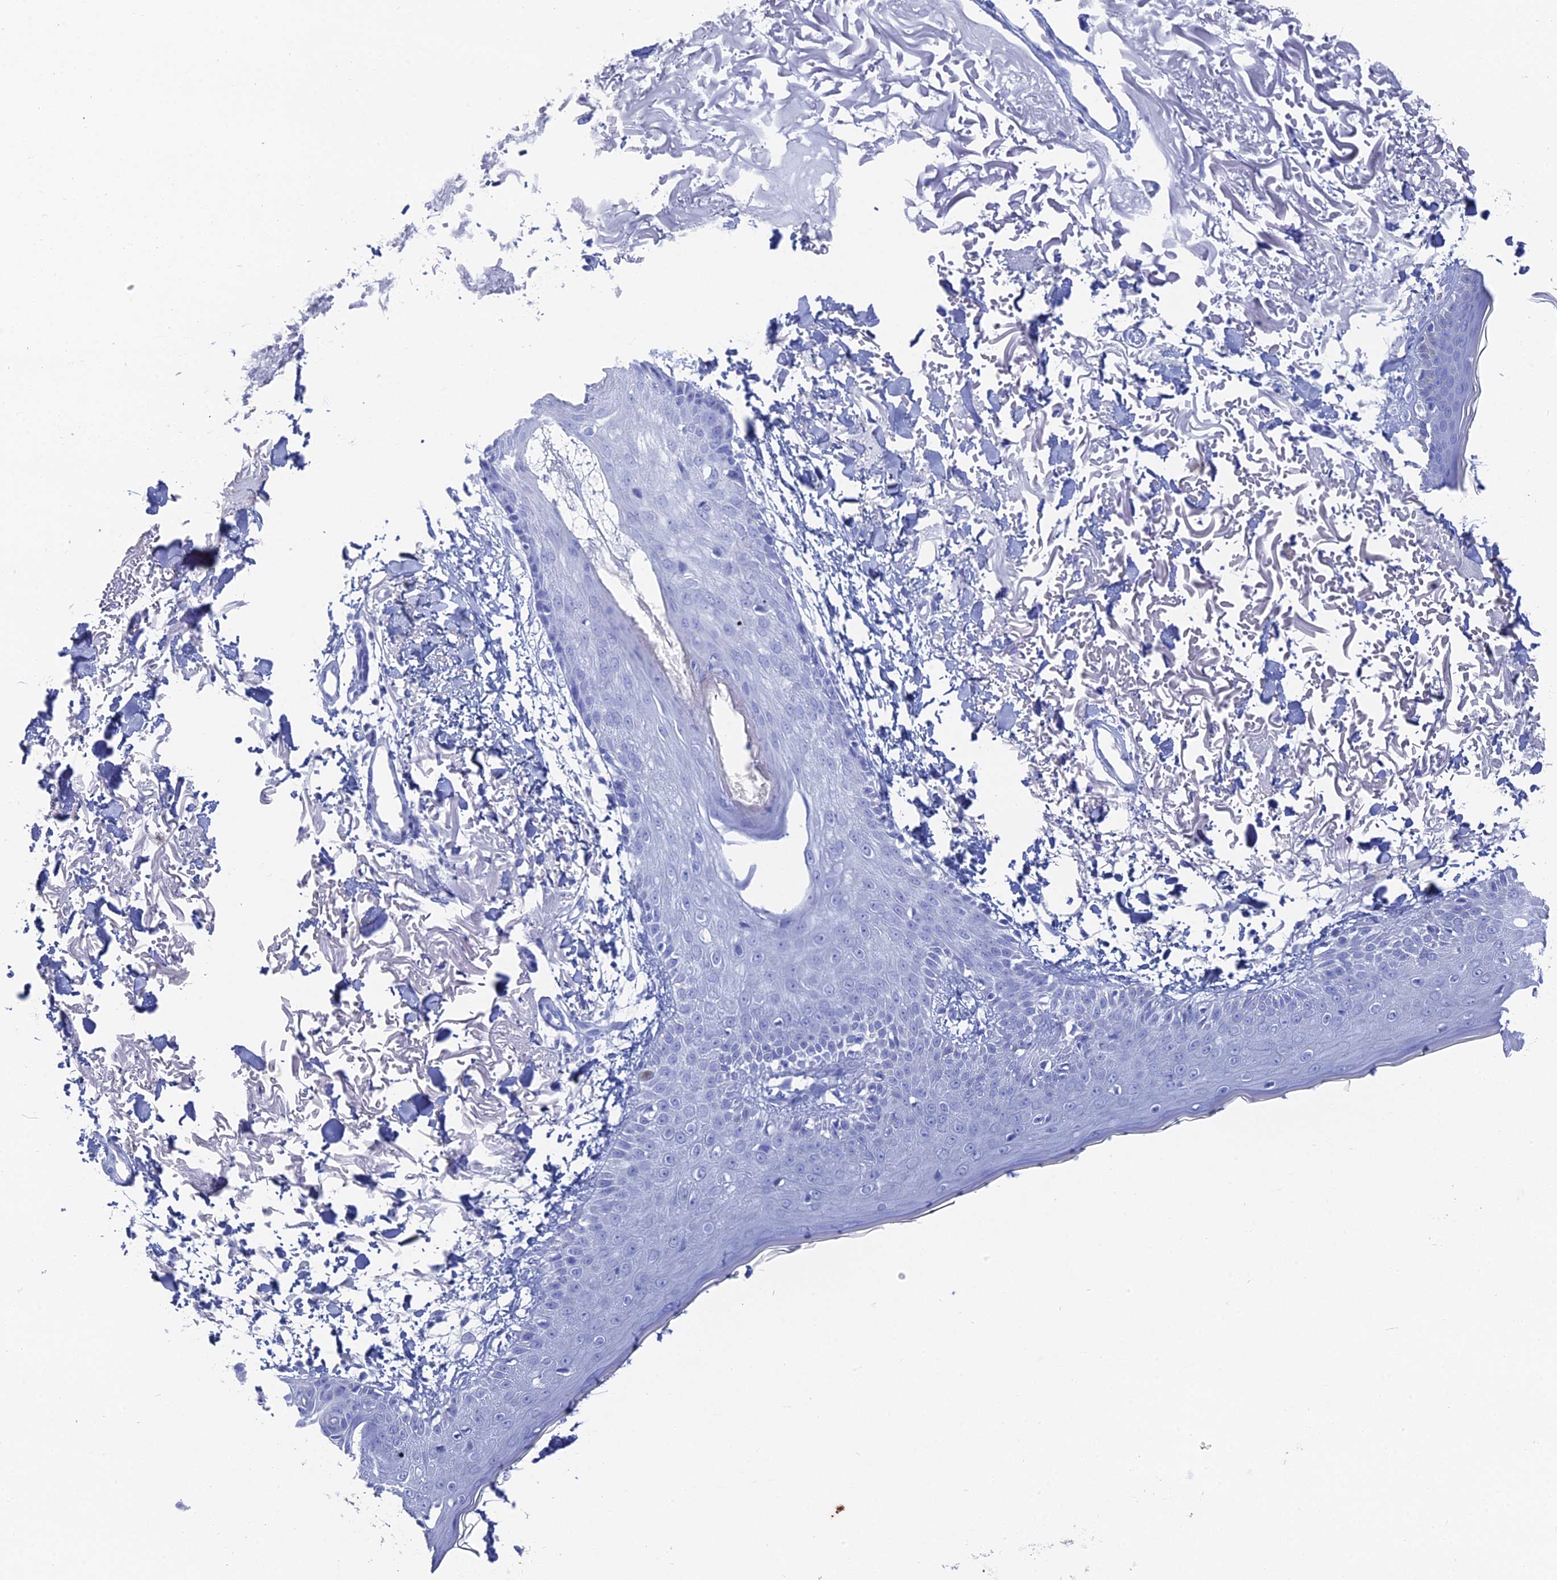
{"staining": {"intensity": "negative", "quantity": "none", "location": "none"}, "tissue": "skin", "cell_type": "Fibroblasts", "image_type": "normal", "snomed": [{"axis": "morphology", "description": "Normal tissue, NOS"}, {"axis": "morphology", "description": "Squamous cell carcinoma, NOS"}, {"axis": "topography", "description": "Skin"}, {"axis": "topography", "description": "Peripheral nerve tissue"}], "caption": "Protein analysis of normal skin demonstrates no significant staining in fibroblasts.", "gene": "ENPP3", "patient": {"sex": "male", "age": 83}}